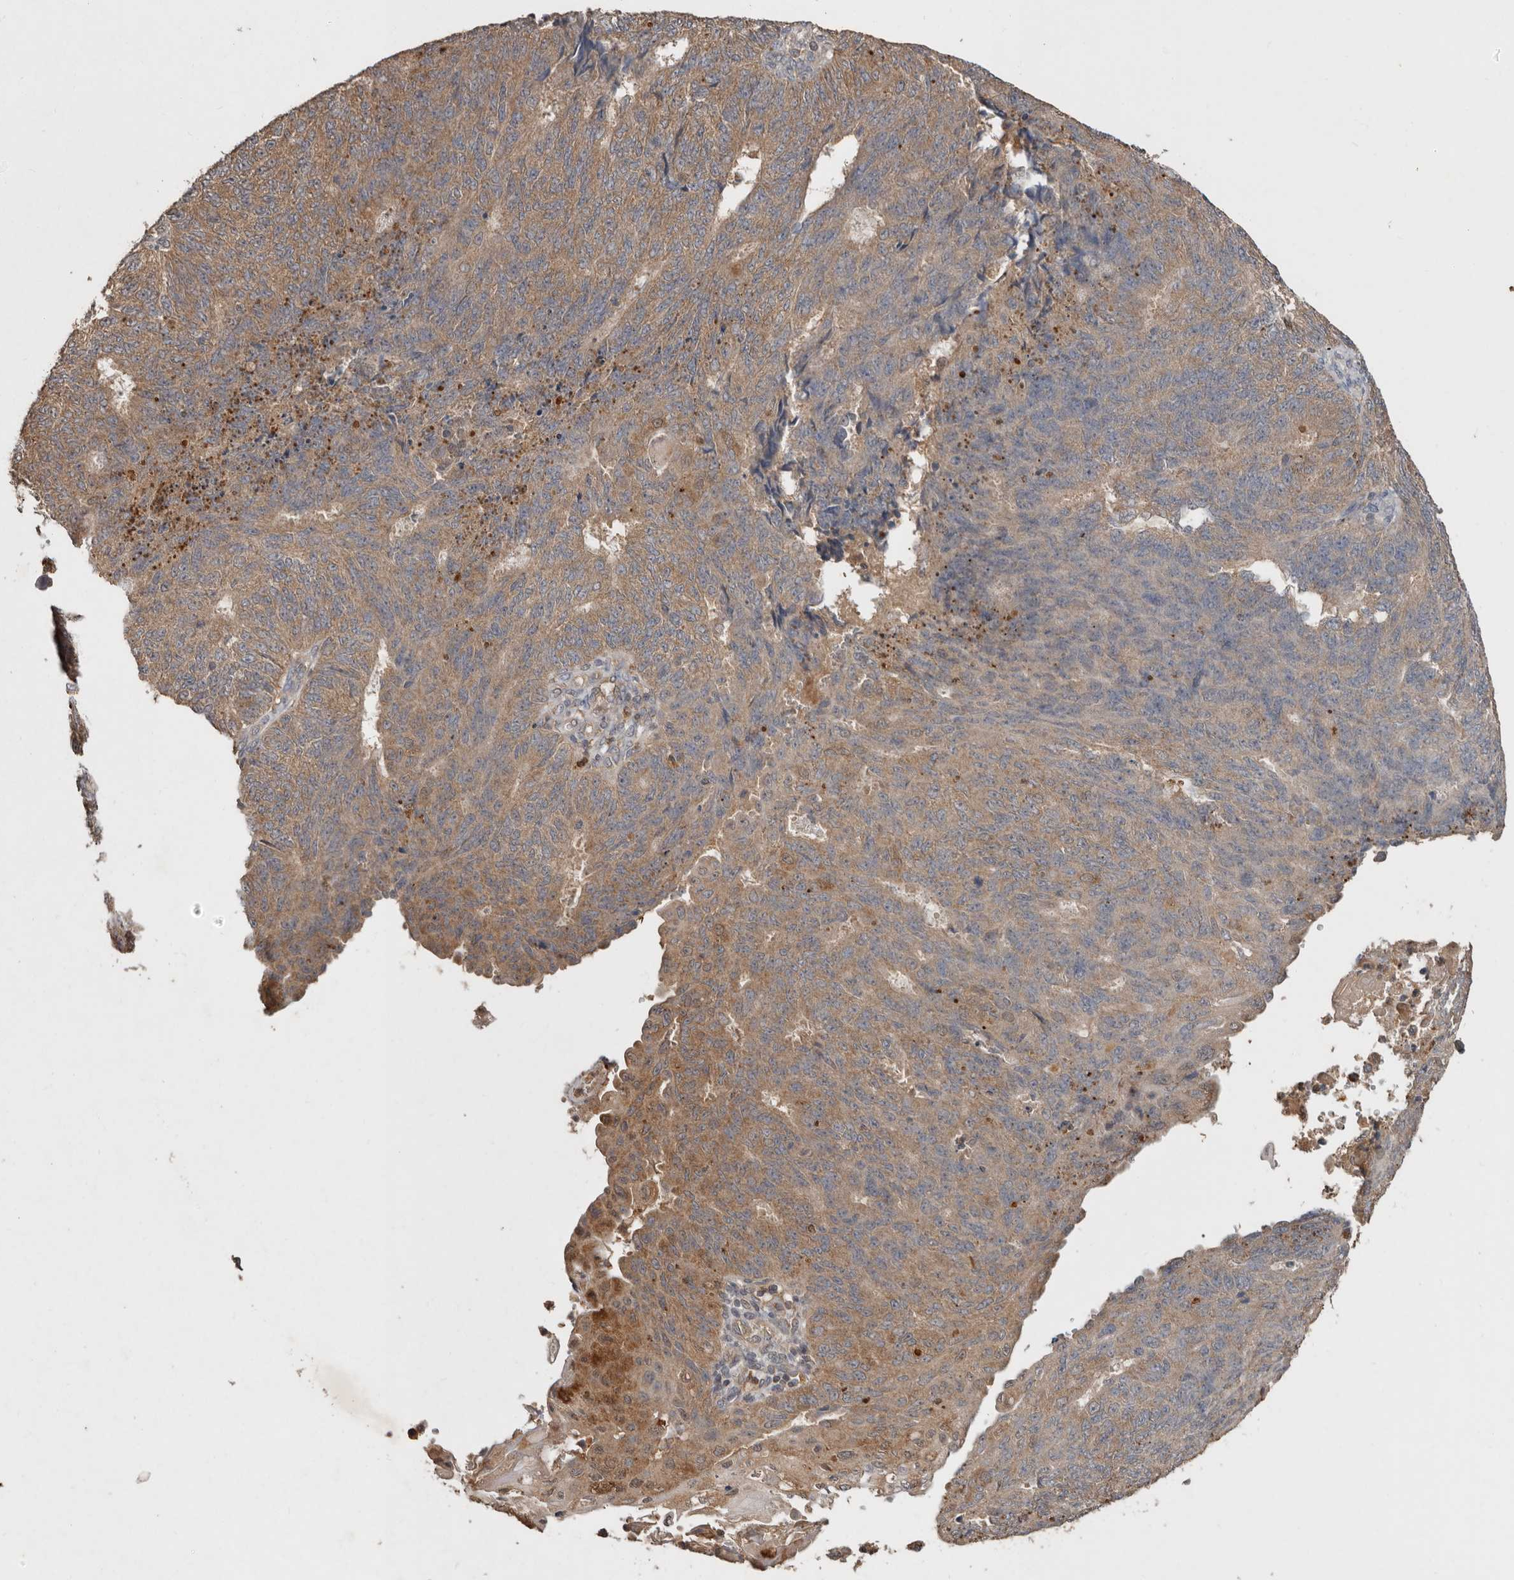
{"staining": {"intensity": "moderate", "quantity": ">75%", "location": "cytoplasmic/membranous"}, "tissue": "endometrial cancer", "cell_type": "Tumor cells", "image_type": "cancer", "snomed": [{"axis": "morphology", "description": "Adenocarcinoma, NOS"}, {"axis": "topography", "description": "Endometrium"}], "caption": "Protein staining exhibits moderate cytoplasmic/membranous staining in about >75% of tumor cells in endometrial cancer. The staining was performed using DAB to visualize the protein expression in brown, while the nuclei were stained in blue with hematoxylin (Magnification: 20x).", "gene": "EDEM1", "patient": {"sex": "female", "age": 32}}